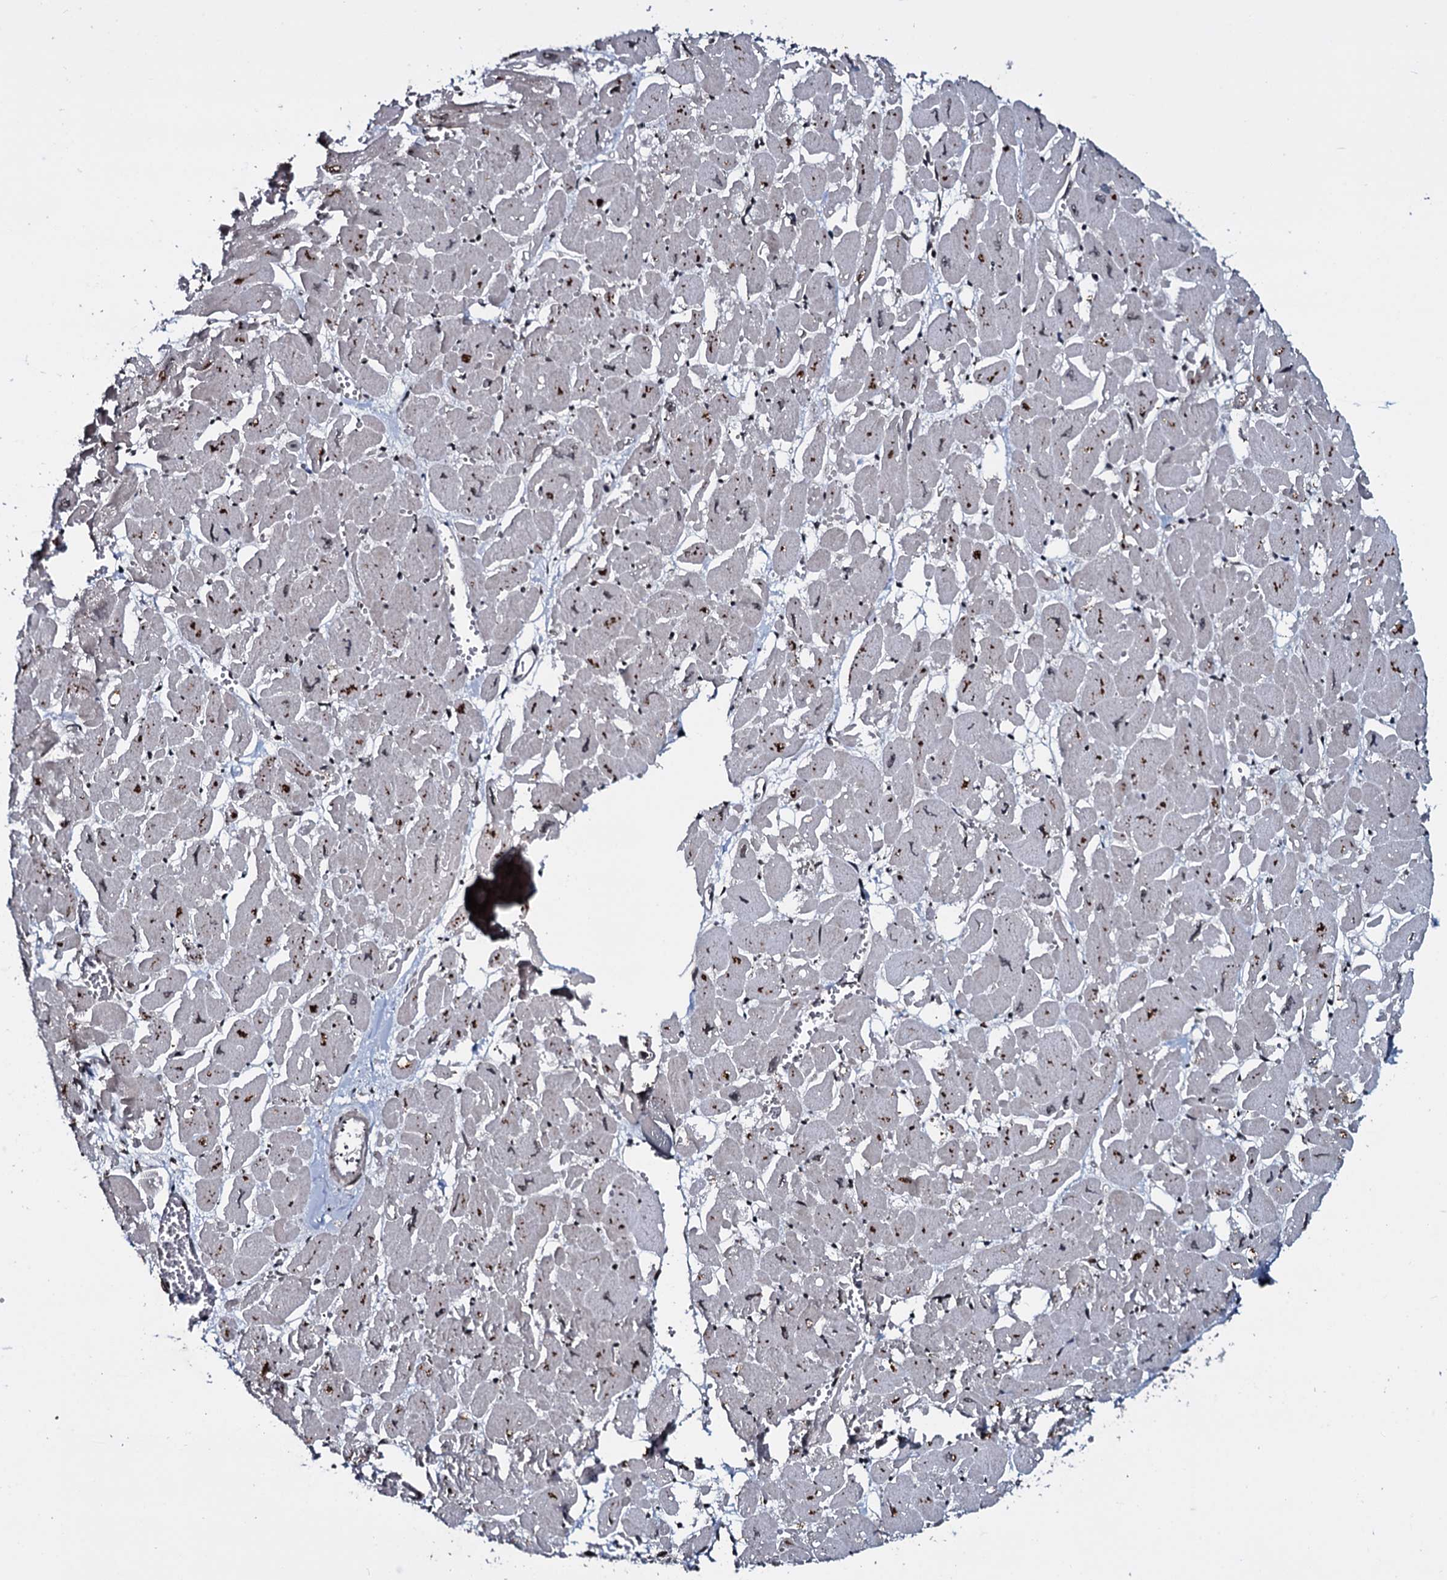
{"staining": {"intensity": "negative", "quantity": "none", "location": "none"}, "tissue": "heart muscle", "cell_type": "Cardiomyocytes", "image_type": "normal", "snomed": [{"axis": "morphology", "description": "Normal tissue, NOS"}, {"axis": "topography", "description": "Heart"}], "caption": "The micrograph exhibits no significant expression in cardiomyocytes of heart muscle.", "gene": "HDDC3", "patient": {"sex": "male", "age": 54}}